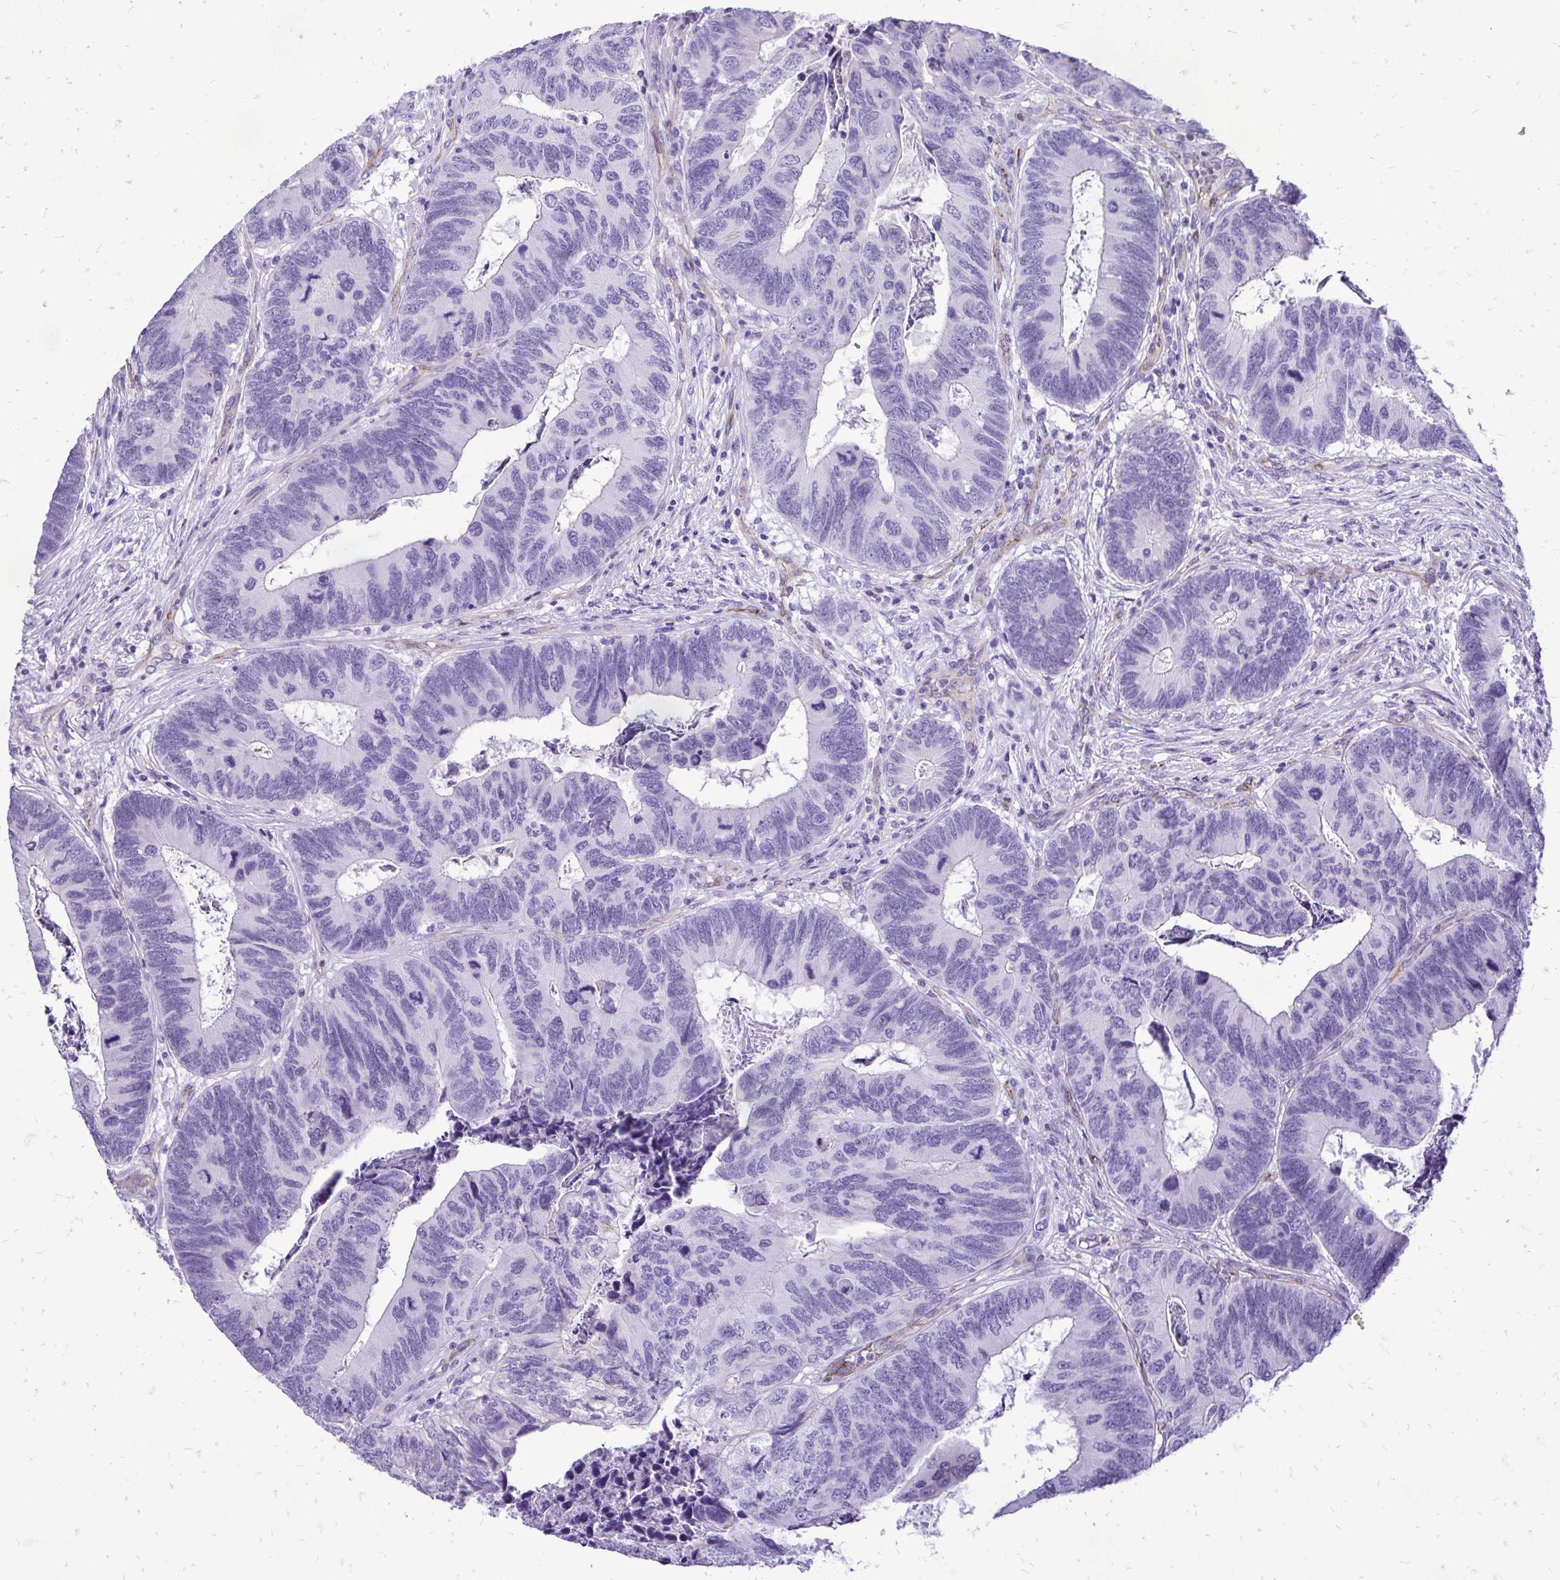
{"staining": {"intensity": "negative", "quantity": "none", "location": "none"}, "tissue": "colorectal cancer", "cell_type": "Tumor cells", "image_type": "cancer", "snomed": [{"axis": "morphology", "description": "Adenocarcinoma, NOS"}, {"axis": "topography", "description": "Colon"}], "caption": "Immunohistochemistry image of human colorectal adenocarcinoma stained for a protein (brown), which shows no positivity in tumor cells.", "gene": "PELI3", "patient": {"sex": "female", "age": 67}}